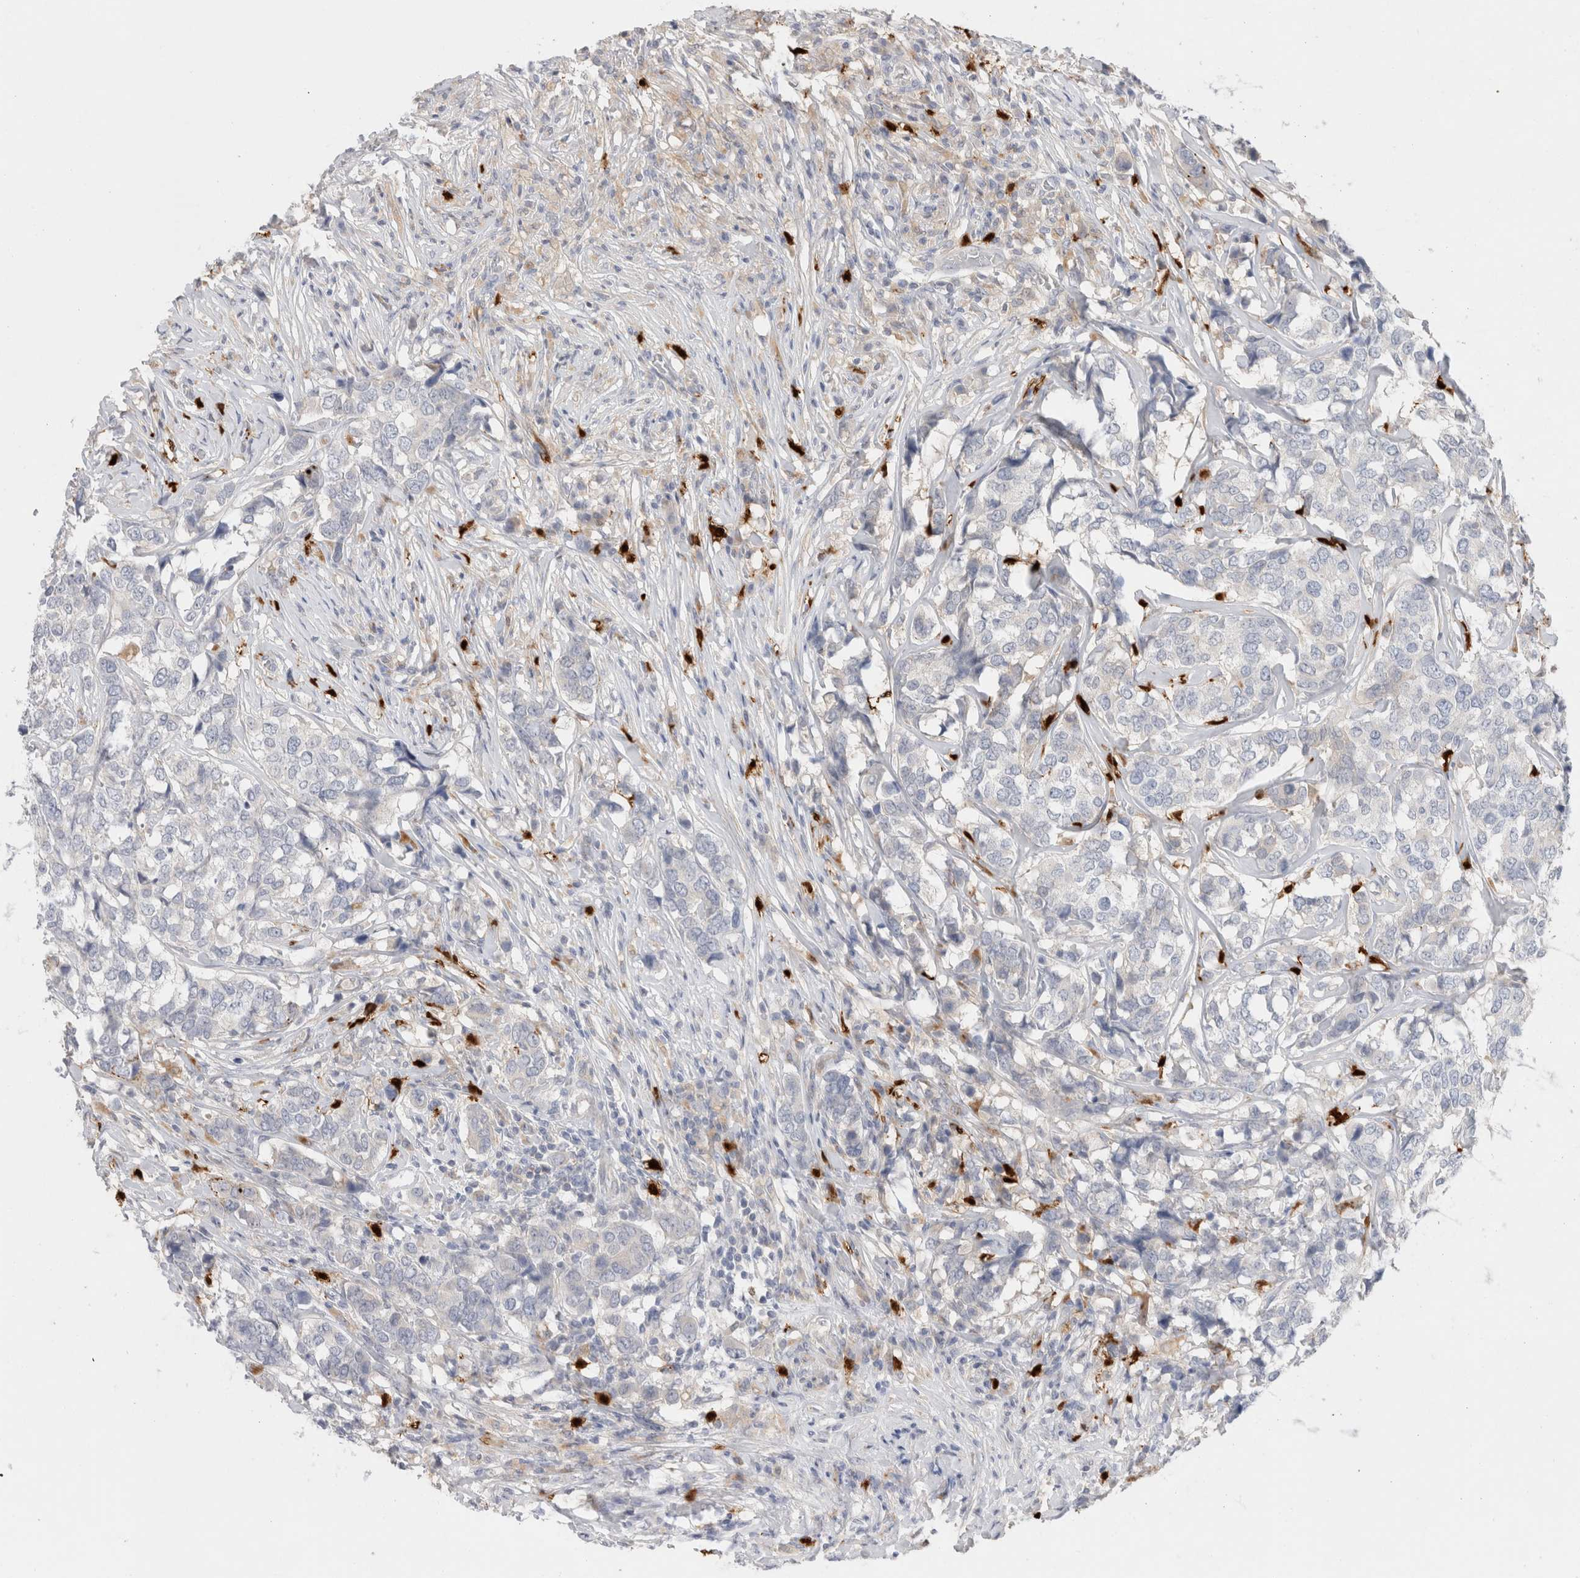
{"staining": {"intensity": "negative", "quantity": "none", "location": "none"}, "tissue": "breast cancer", "cell_type": "Tumor cells", "image_type": "cancer", "snomed": [{"axis": "morphology", "description": "Lobular carcinoma"}, {"axis": "topography", "description": "Breast"}], "caption": "Tumor cells show no significant positivity in breast cancer.", "gene": "HPGDS", "patient": {"sex": "female", "age": 59}}